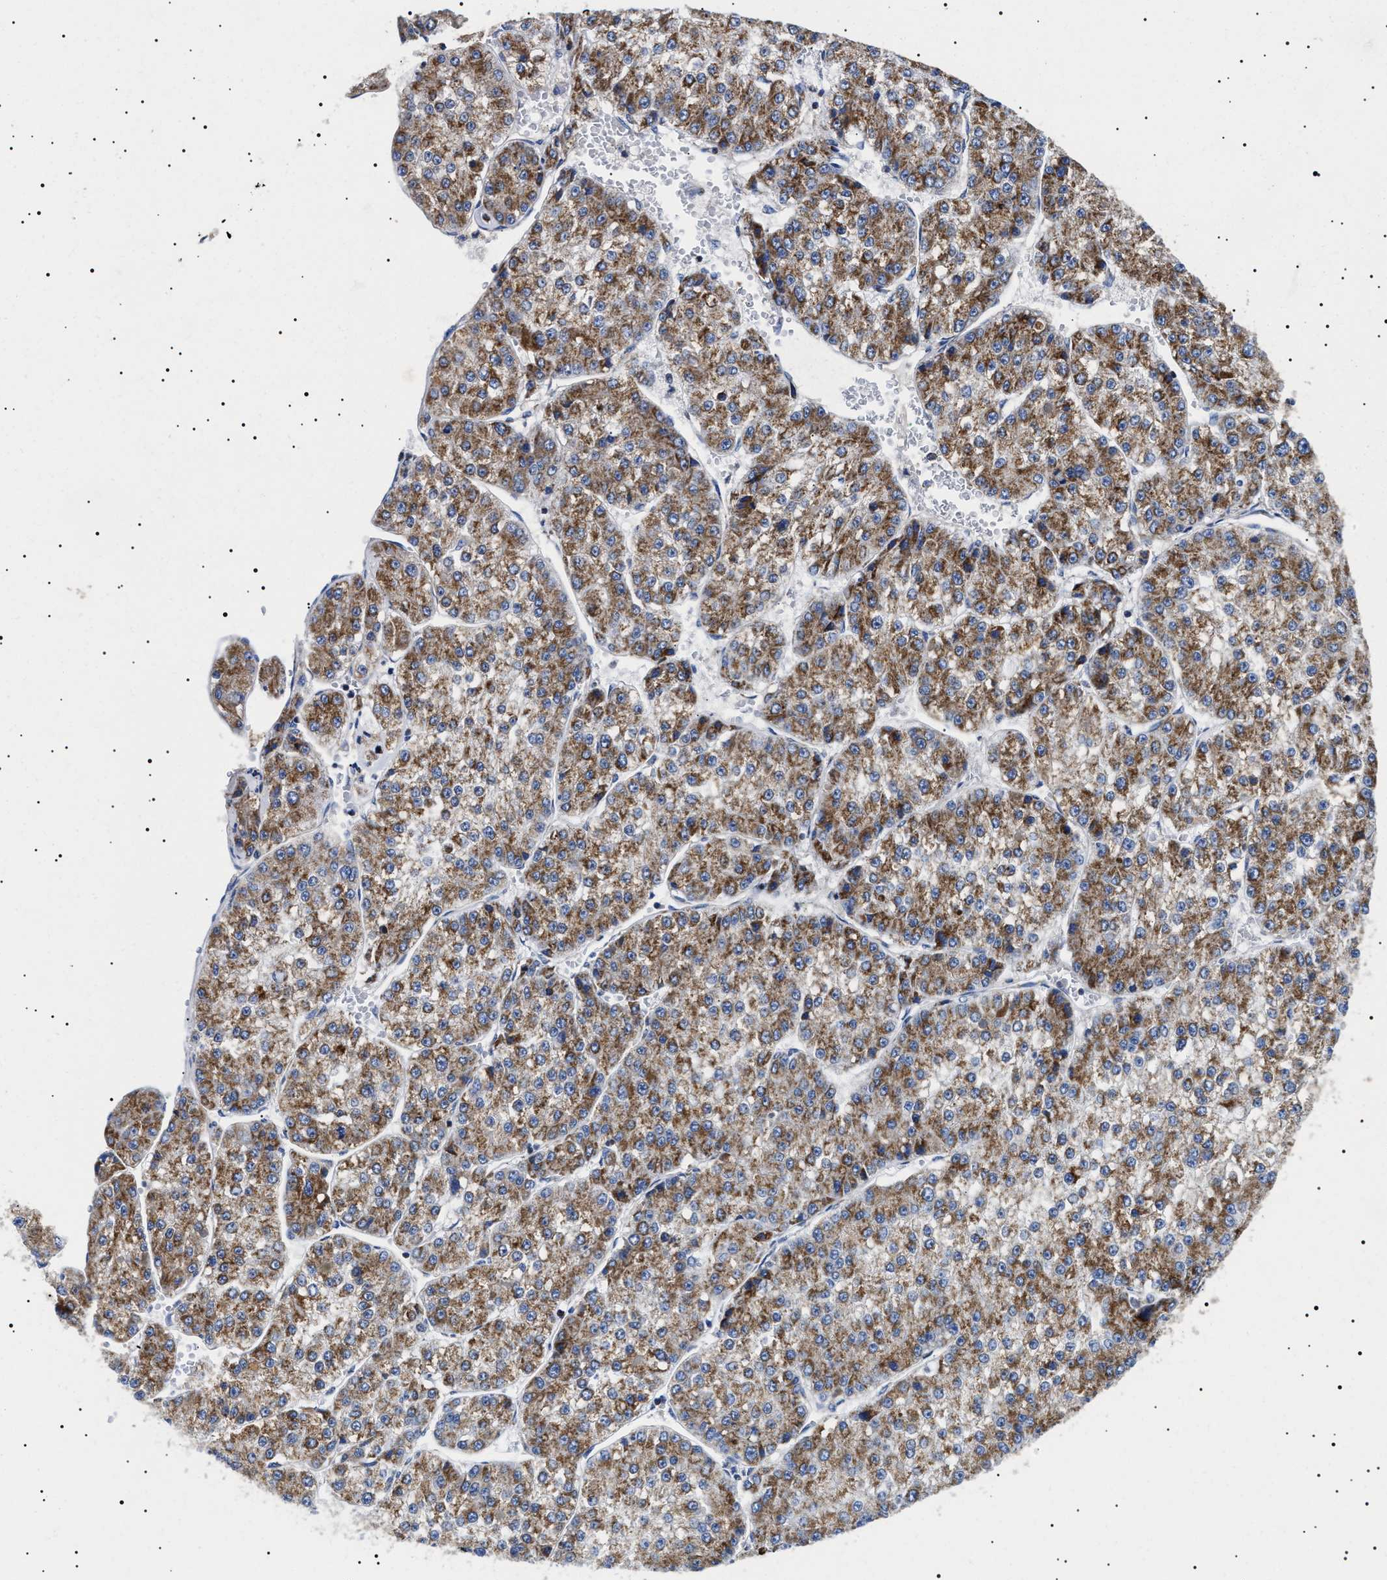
{"staining": {"intensity": "strong", "quantity": ">75%", "location": "cytoplasmic/membranous"}, "tissue": "liver cancer", "cell_type": "Tumor cells", "image_type": "cancer", "snomed": [{"axis": "morphology", "description": "Carcinoma, Hepatocellular, NOS"}, {"axis": "topography", "description": "Liver"}], "caption": "The image demonstrates staining of liver hepatocellular carcinoma, revealing strong cytoplasmic/membranous protein expression (brown color) within tumor cells.", "gene": "CHRDL2", "patient": {"sex": "female", "age": 73}}